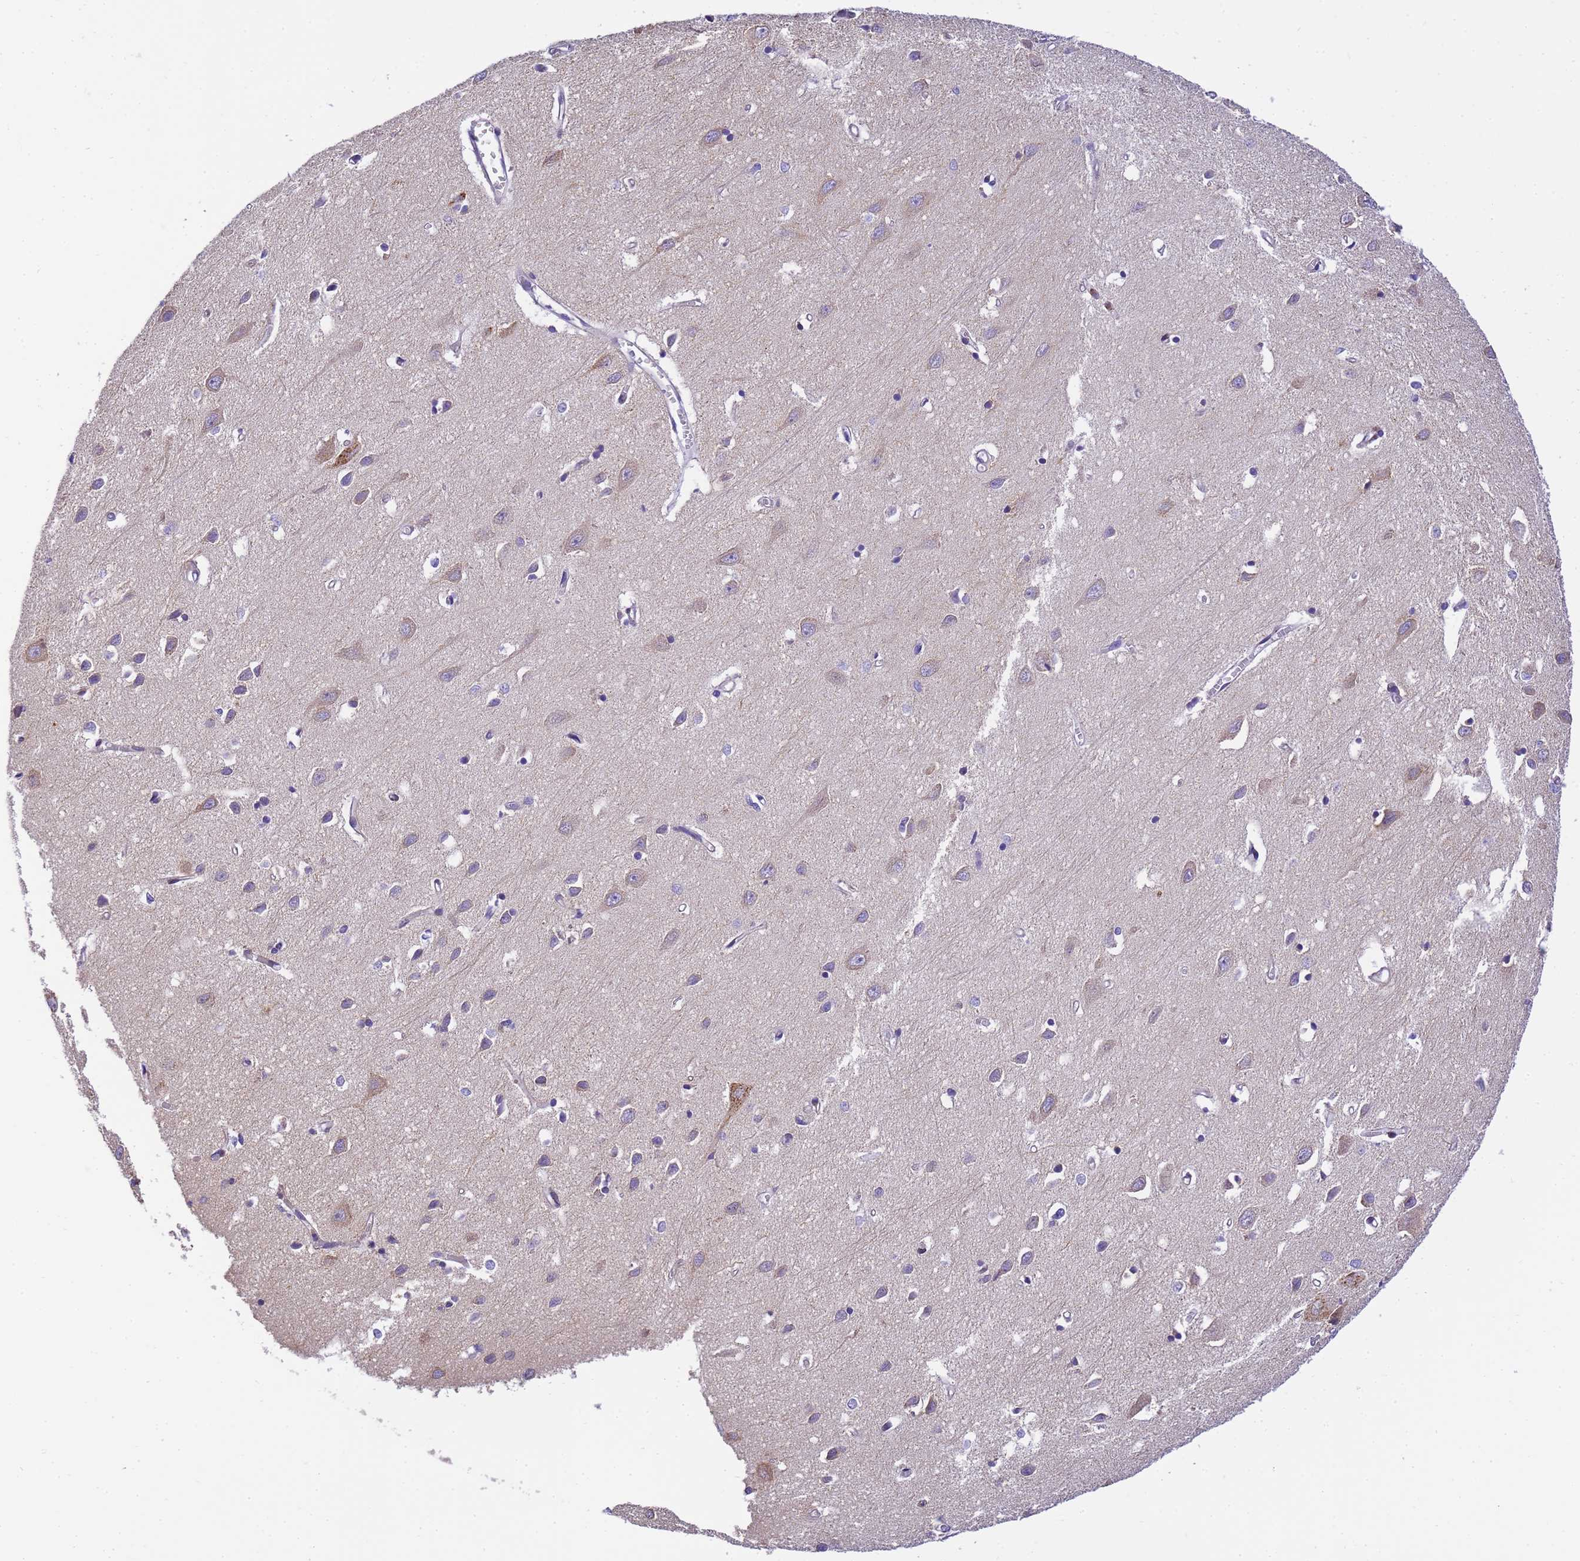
{"staining": {"intensity": "weak", "quantity": "<25%", "location": "cytoplasmic/membranous"}, "tissue": "cerebral cortex", "cell_type": "Endothelial cells", "image_type": "normal", "snomed": [{"axis": "morphology", "description": "Normal tissue, NOS"}, {"axis": "topography", "description": "Cerebral cortex"}], "caption": "This is an immunohistochemistry (IHC) micrograph of benign cerebral cortex. There is no staining in endothelial cells.", "gene": "RHBDD3", "patient": {"sex": "female", "age": 64}}